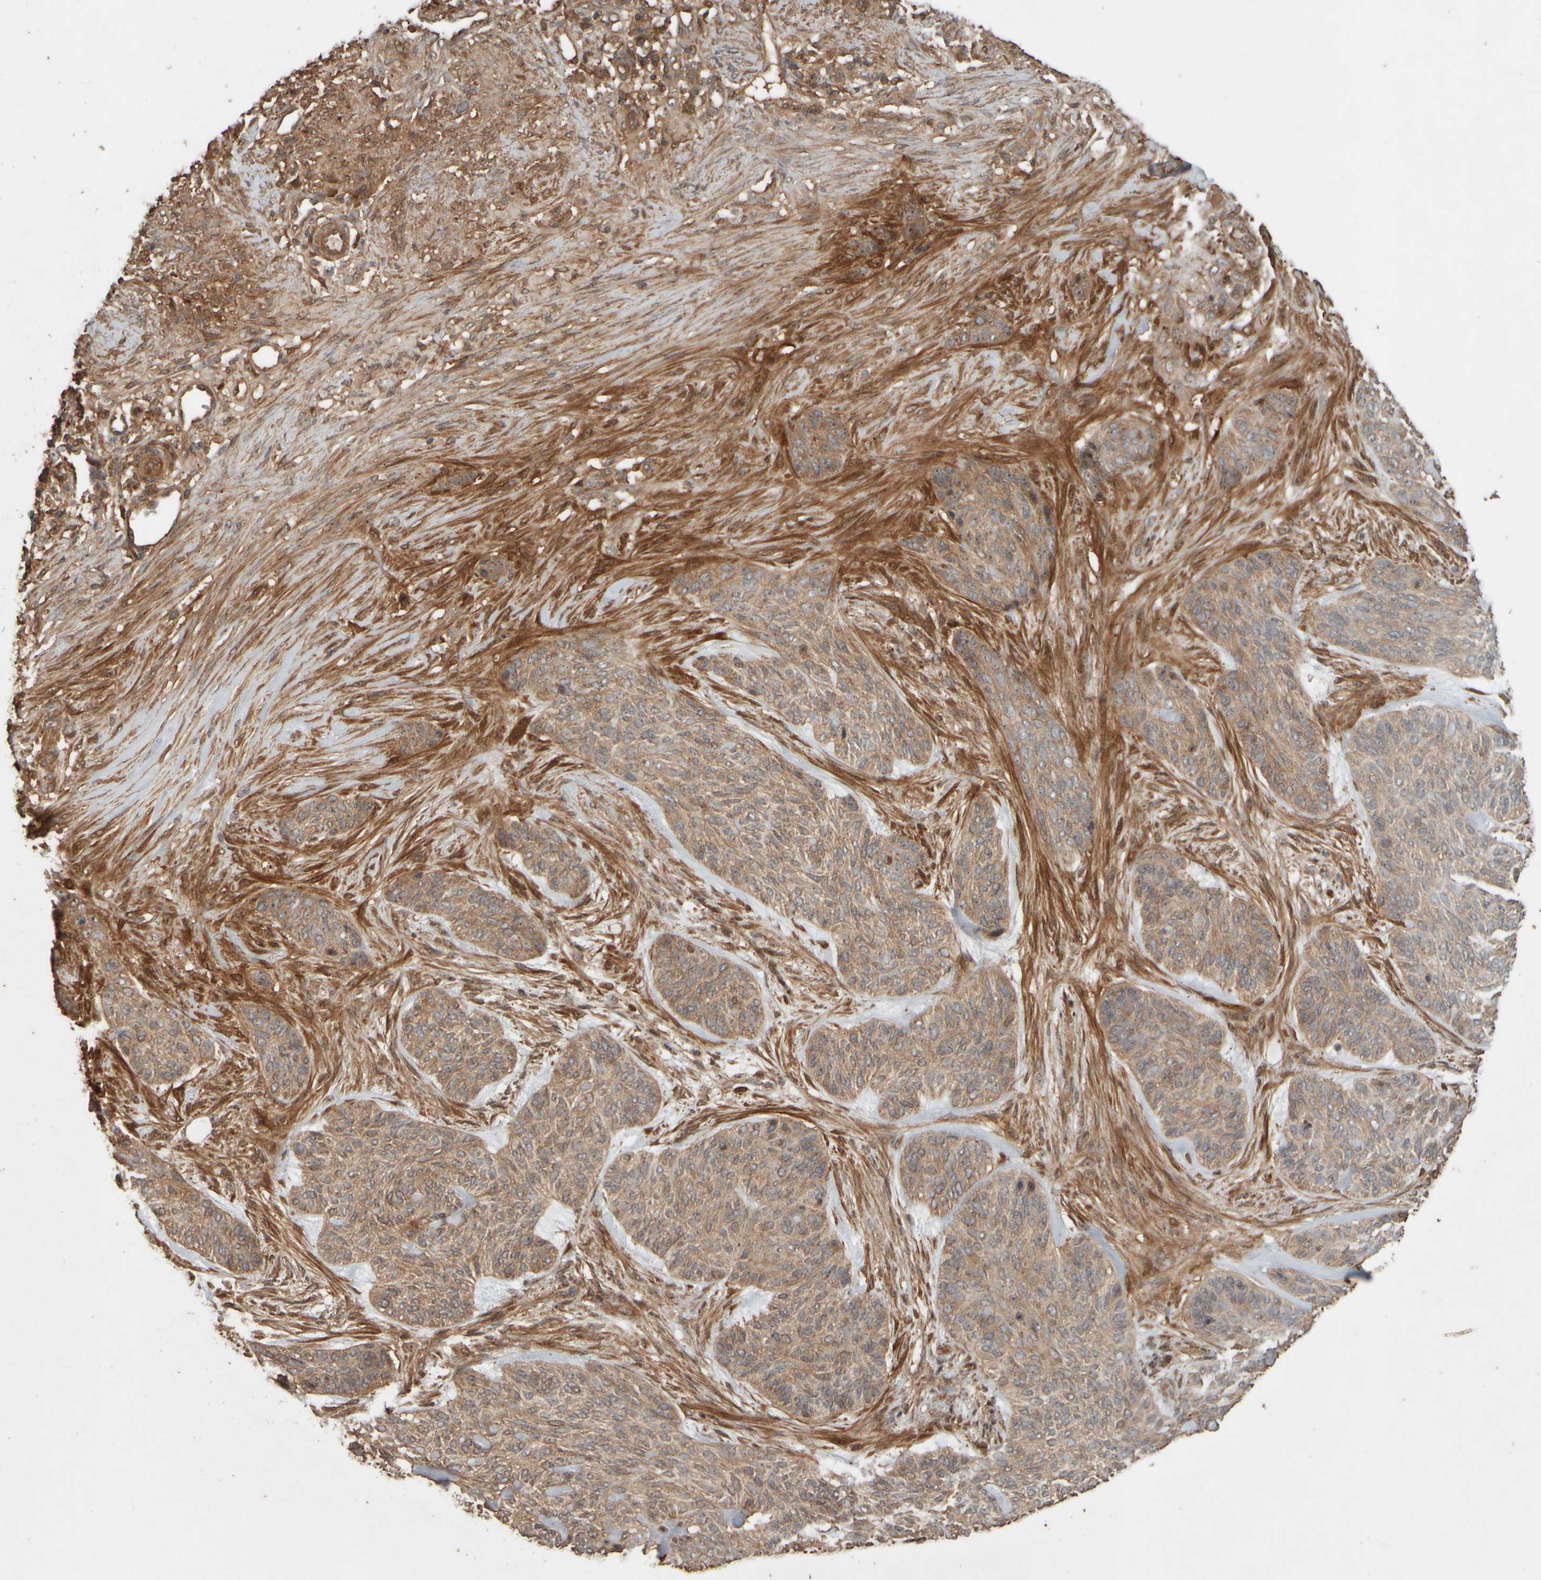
{"staining": {"intensity": "moderate", "quantity": ">75%", "location": "cytoplasmic/membranous,nuclear"}, "tissue": "skin cancer", "cell_type": "Tumor cells", "image_type": "cancer", "snomed": [{"axis": "morphology", "description": "Basal cell carcinoma"}, {"axis": "topography", "description": "Skin"}], "caption": "IHC histopathology image of neoplastic tissue: skin cancer stained using immunohistochemistry (IHC) reveals medium levels of moderate protein expression localized specifically in the cytoplasmic/membranous and nuclear of tumor cells, appearing as a cytoplasmic/membranous and nuclear brown color.", "gene": "SPHK1", "patient": {"sex": "male", "age": 55}}